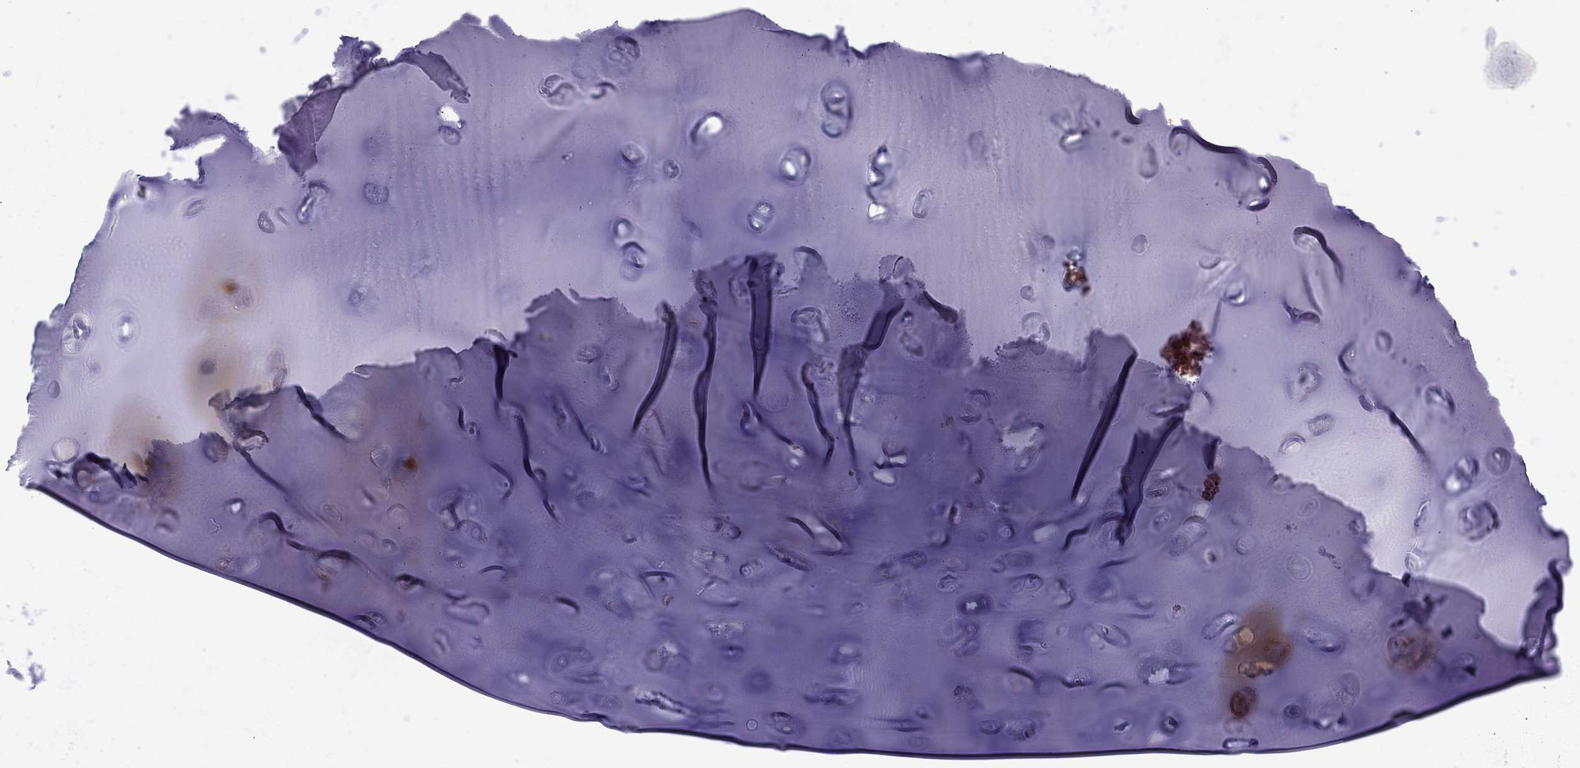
{"staining": {"intensity": "negative", "quantity": "none", "location": "none"}, "tissue": "soft tissue", "cell_type": "Chondrocytes", "image_type": "normal", "snomed": [{"axis": "morphology", "description": "Normal tissue, NOS"}, {"axis": "topography", "description": "Cartilage tissue"}], "caption": "IHC of benign soft tissue demonstrates no staining in chondrocytes.", "gene": "ENPP6", "patient": {"sex": "male", "age": 81}}